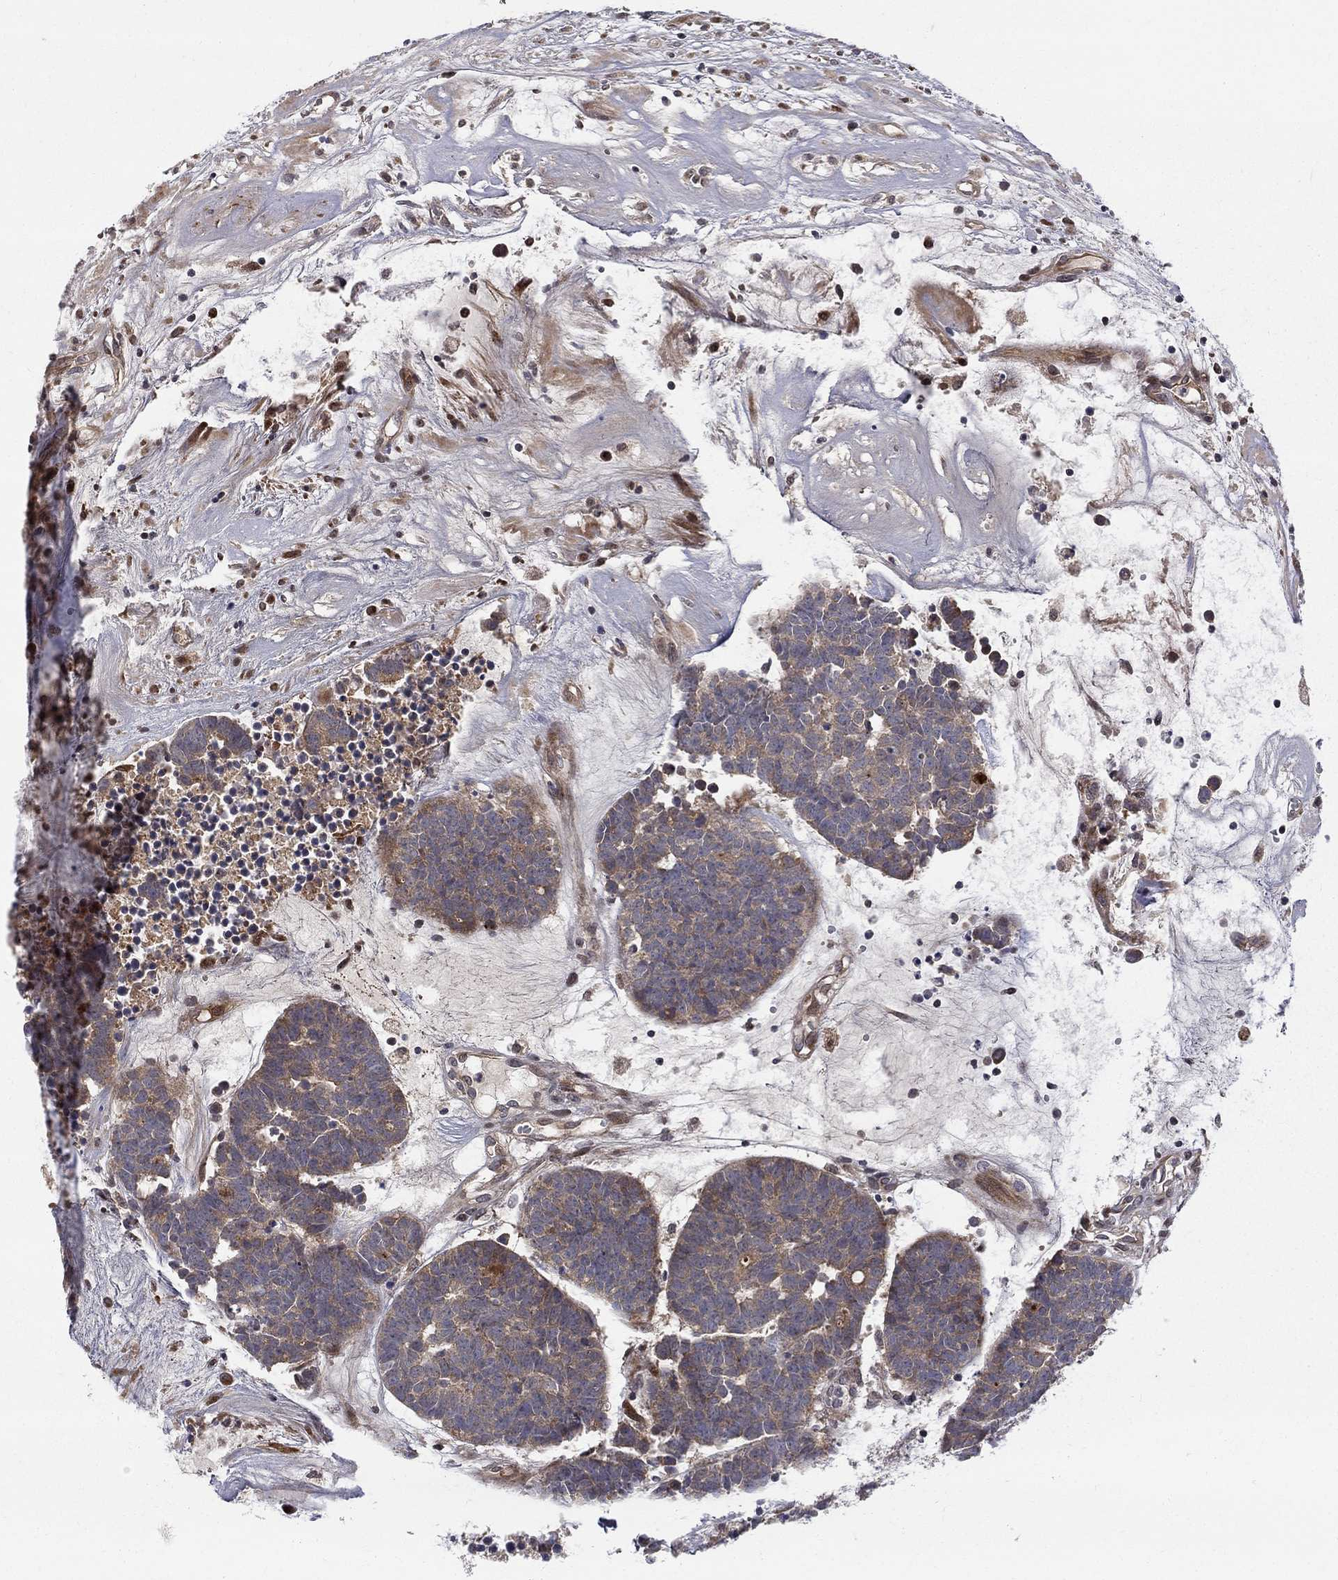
{"staining": {"intensity": "moderate", "quantity": "25%-75%", "location": "cytoplasmic/membranous"}, "tissue": "head and neck cancer", "cell_type": "Tumor cells", "image_type": "cancer", "snomed": [{"axis": "morphology", "description": "Adenocarcinoma, NOS"}, {"axis": "topography", "description": "Head-Neck"}], "caption": "An image of head and neck cancer (adenocarcinoma) stained for a protein exhibits moderate cytoplasmic/membranous brown staining in tumor cells.", "gene": "WDR19", "patient": {"sex": "female", "age": 81}}